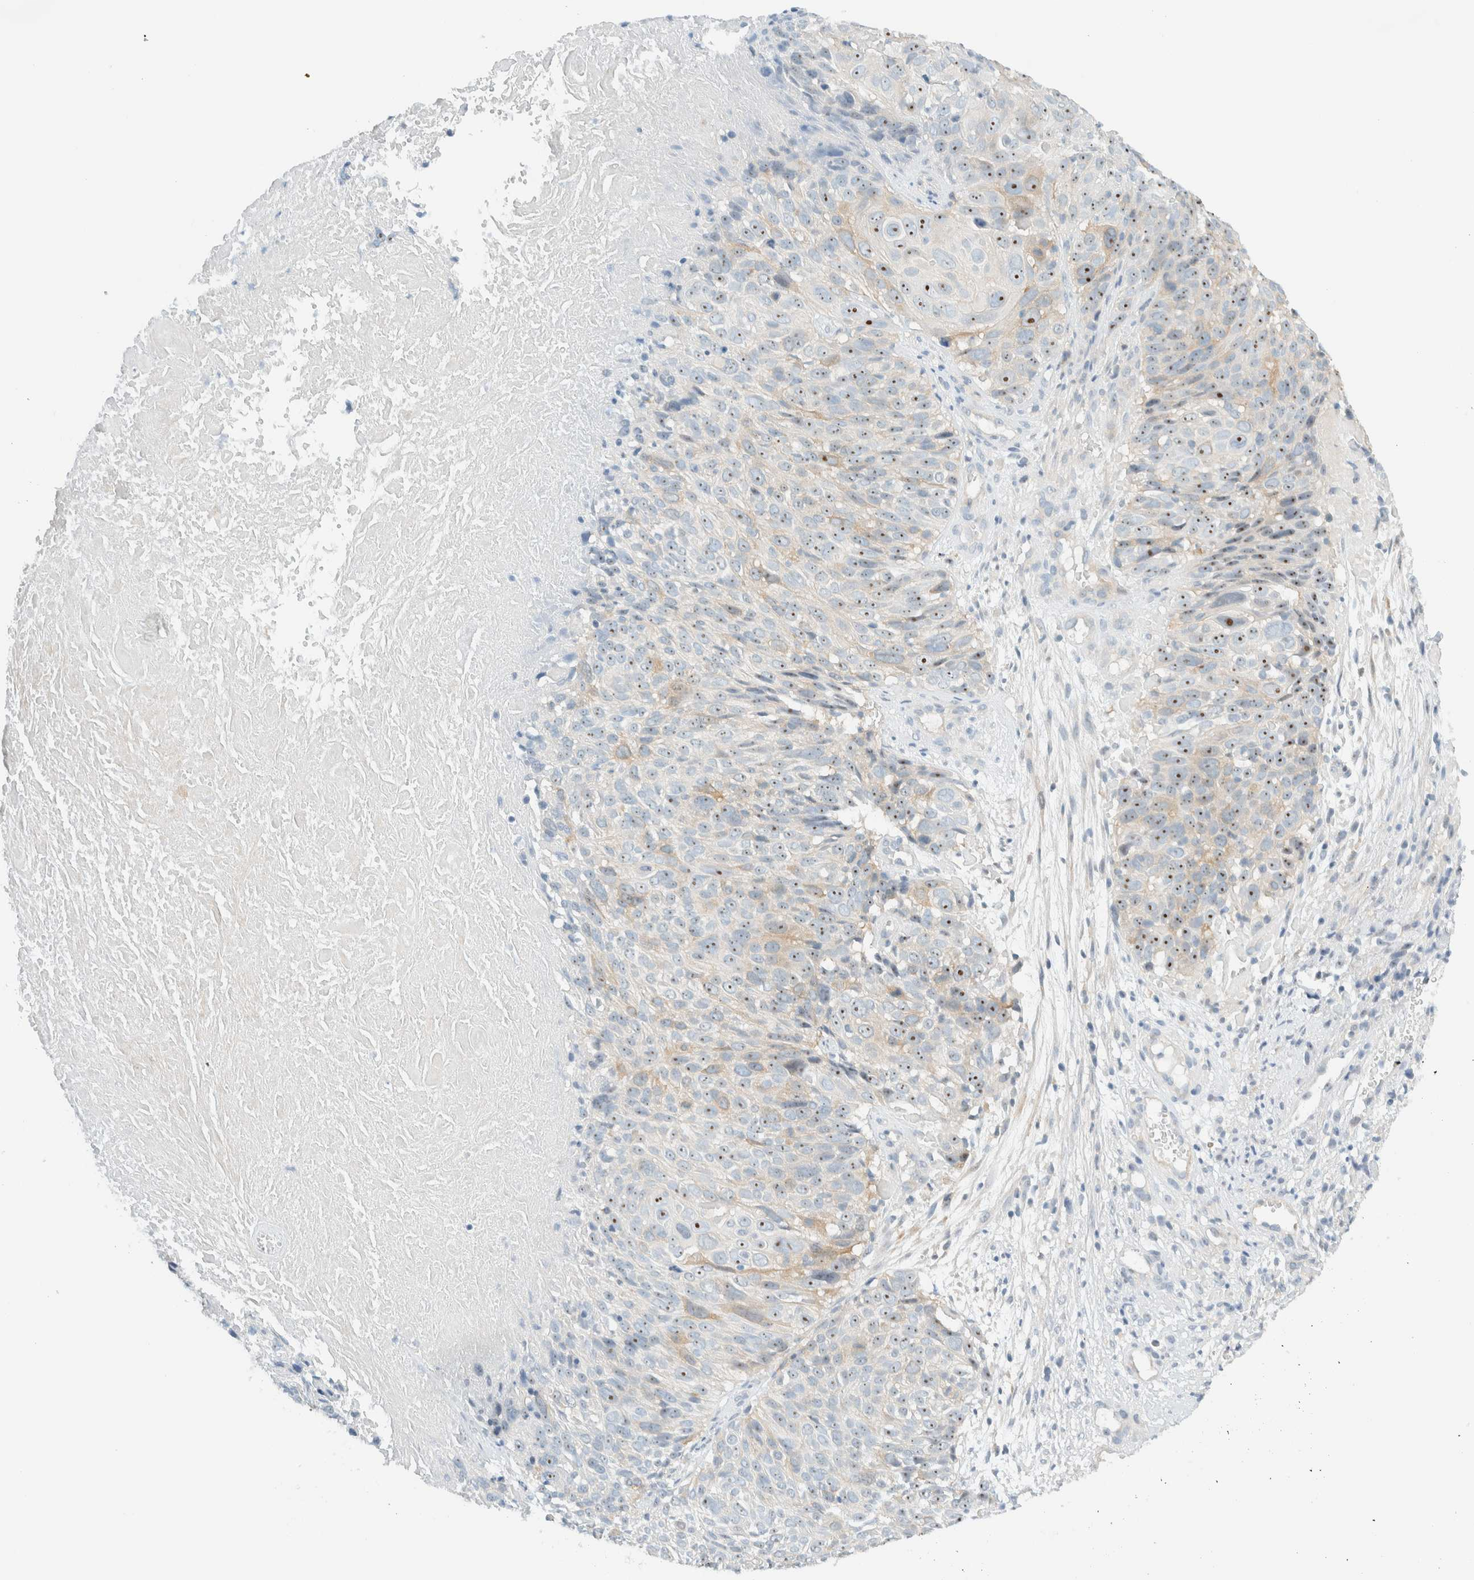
{"staining": {"intensity": "moderate", "quantity": ">75%", "location": "nuclear"}, "tissue": "cervical cancer", "cell_type": "Tumor cells", "image_type": "cancer", "snomed": [{"axis": "morphology", "description": "Squamous cell carcinoma, NOS"}, {"axis": "topography", "description": "Cervix"}], "caption": "Immunohistochemistry (DAB) staining of cervical cancer exhibits moderate nuclear protein positivity in about >75% of tumor cells.", "gene": "NDE1", "patient": {"sex": "female", "age": 74}}